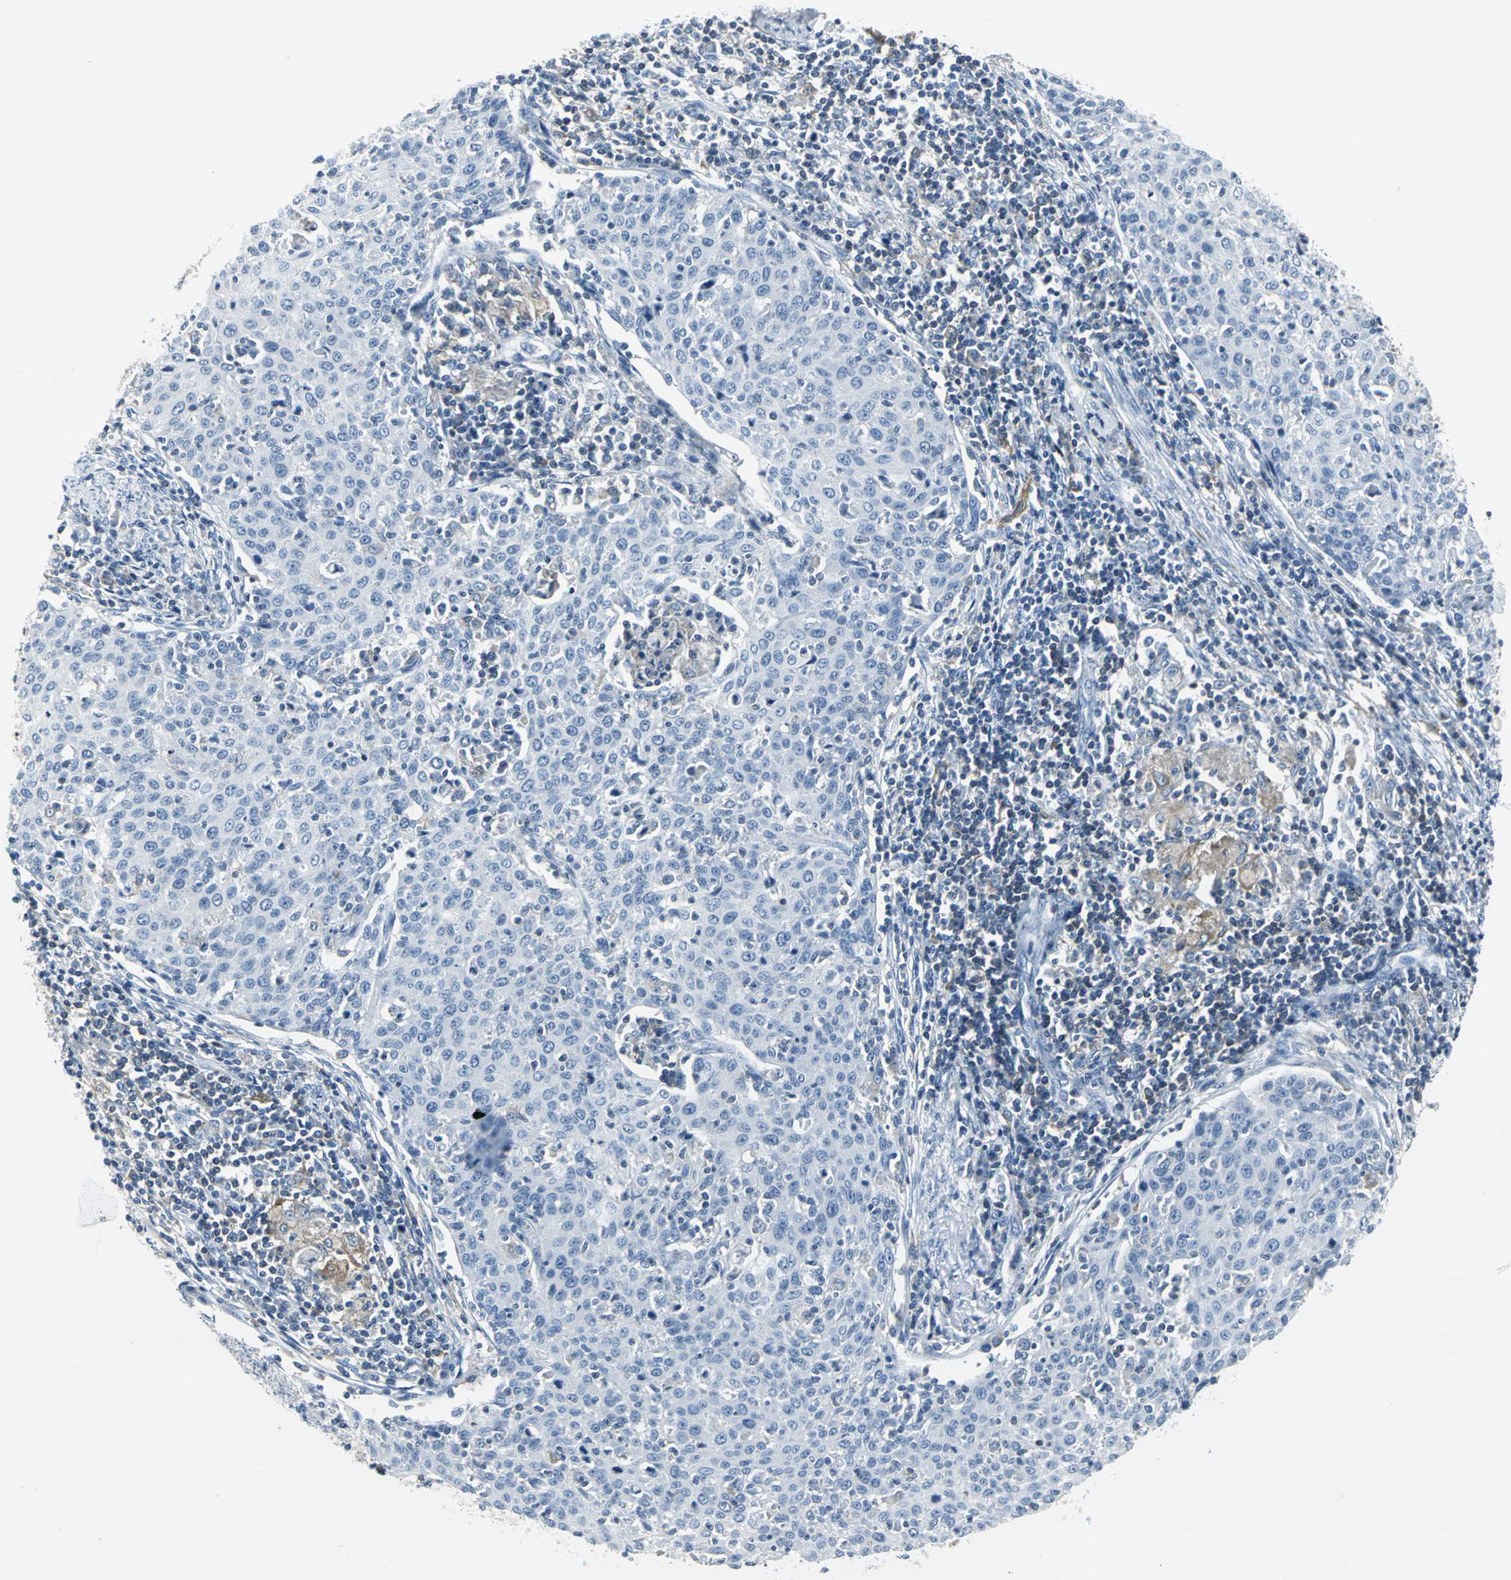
{"staining": {"intensity": "negative", "quantity": "none", "location": "none"}, "tissue": "cervical cancer", "cell_type": "Tumor cells", "image_type": "cancer", "snomed": [{"axis": "morphology", "description": "Squamous cell carcinoma, NOS"}, {"axis": "topography", "description": "Cervix"}], "caption": "This image is of cervical cancer stained with IHC to label a protein in brown with the nuclei are counter-stained blue. There is no staining in tumor cells.", "gene": "IQGAP2", "patient": {"sex": "female", "age": 38}}